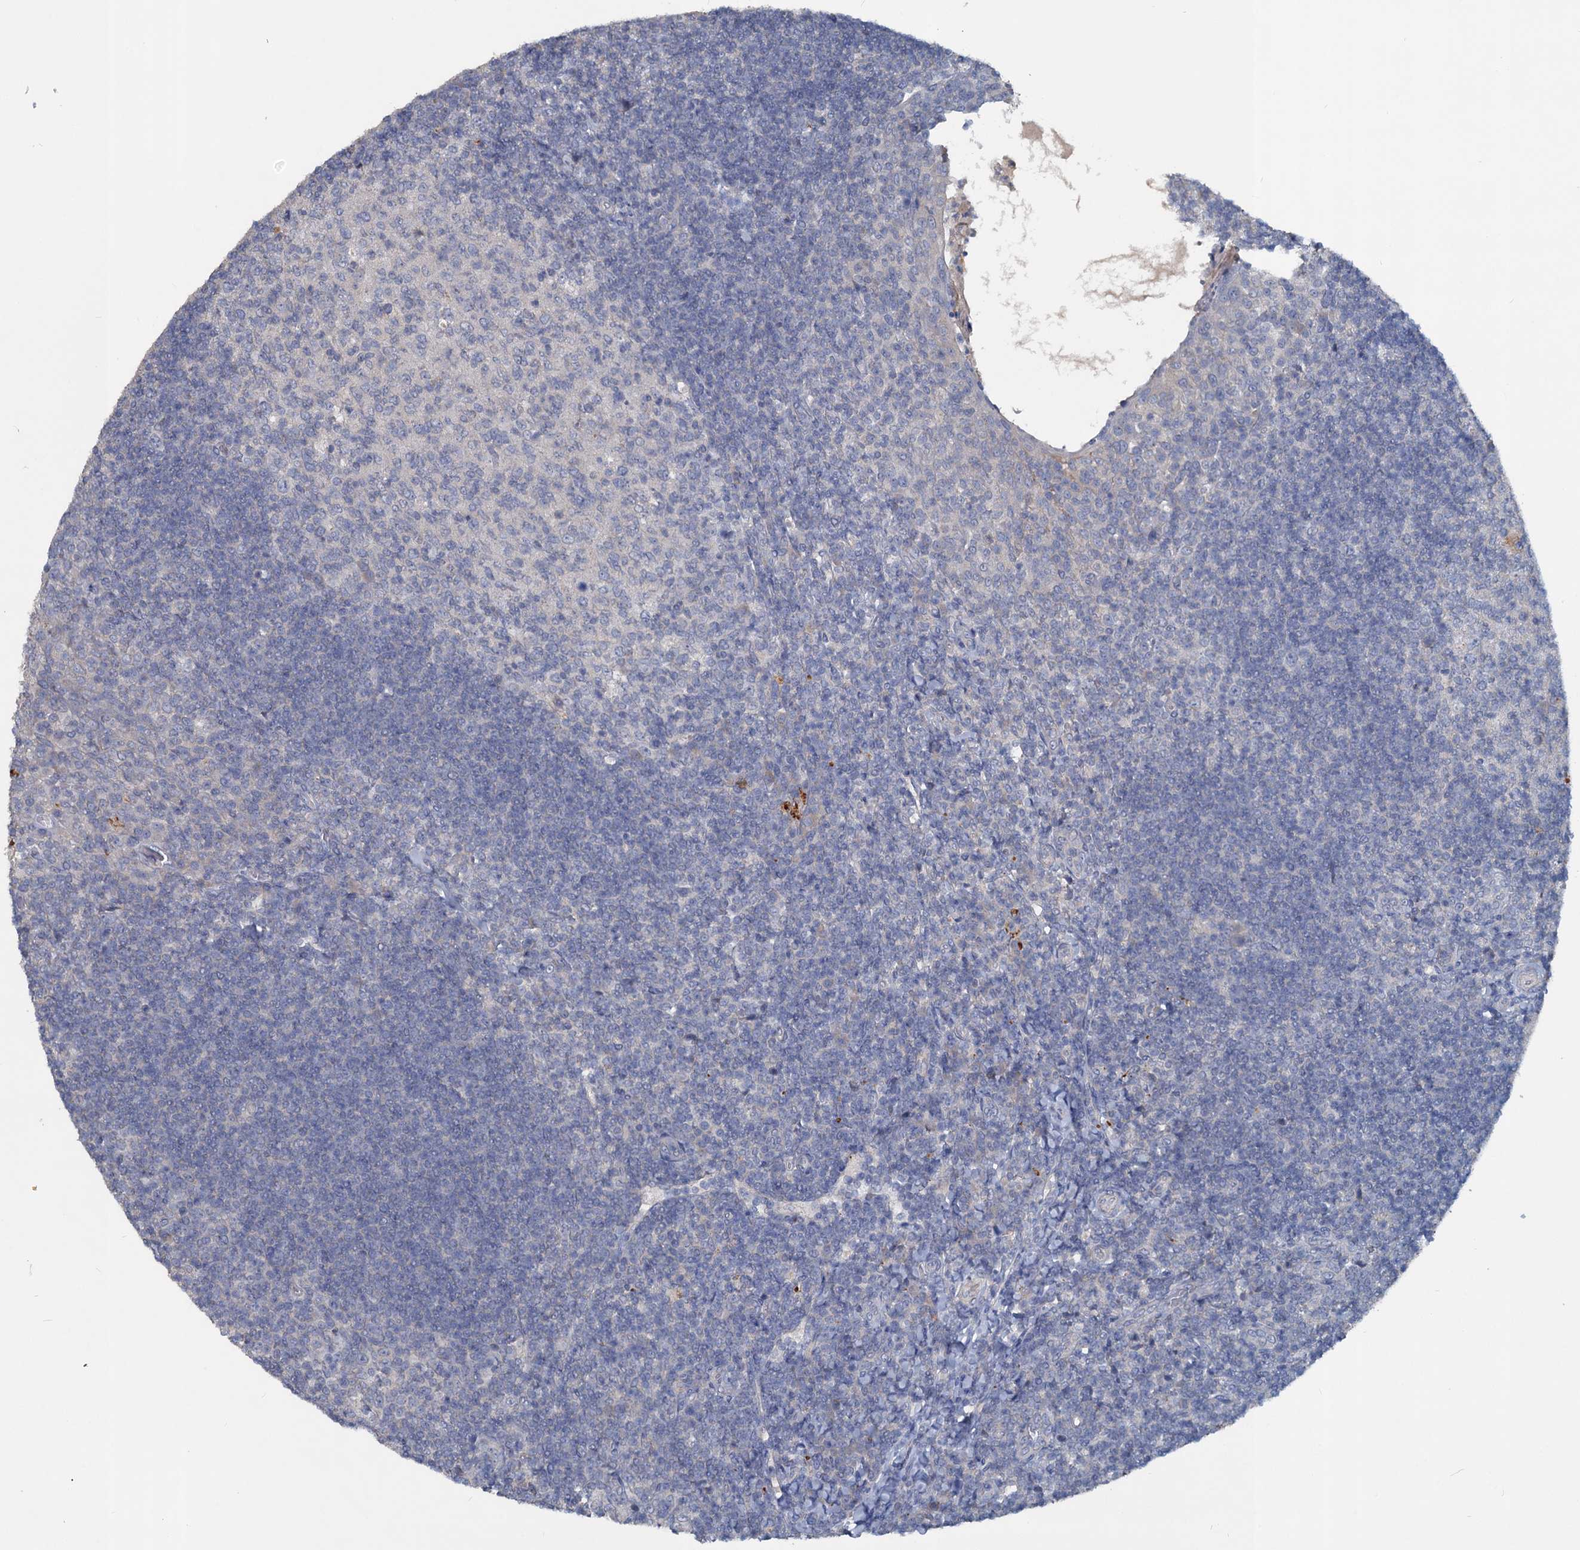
{"staining": {"intensity": "negative", "quantity": "none", "location": "none"}, "tissue": "tonsil", "cell_type": "Germinal center cells", "image_type": "normal", "snomed": [{"axis": "morphology", "description": "Normal tissue, NOS"}, {"axis": "topography", "description": "Tonsil"}], "caption": "The histopathology image exhibits no staining of germinal center cells in normal tonsil. (Brightfield microscopy of DAB (3,3'-diaminobenzidine) immunohistochemistry at high magnification).", "gene": "SLC2A7", "patient": {"sex": "female", "age": 10}}